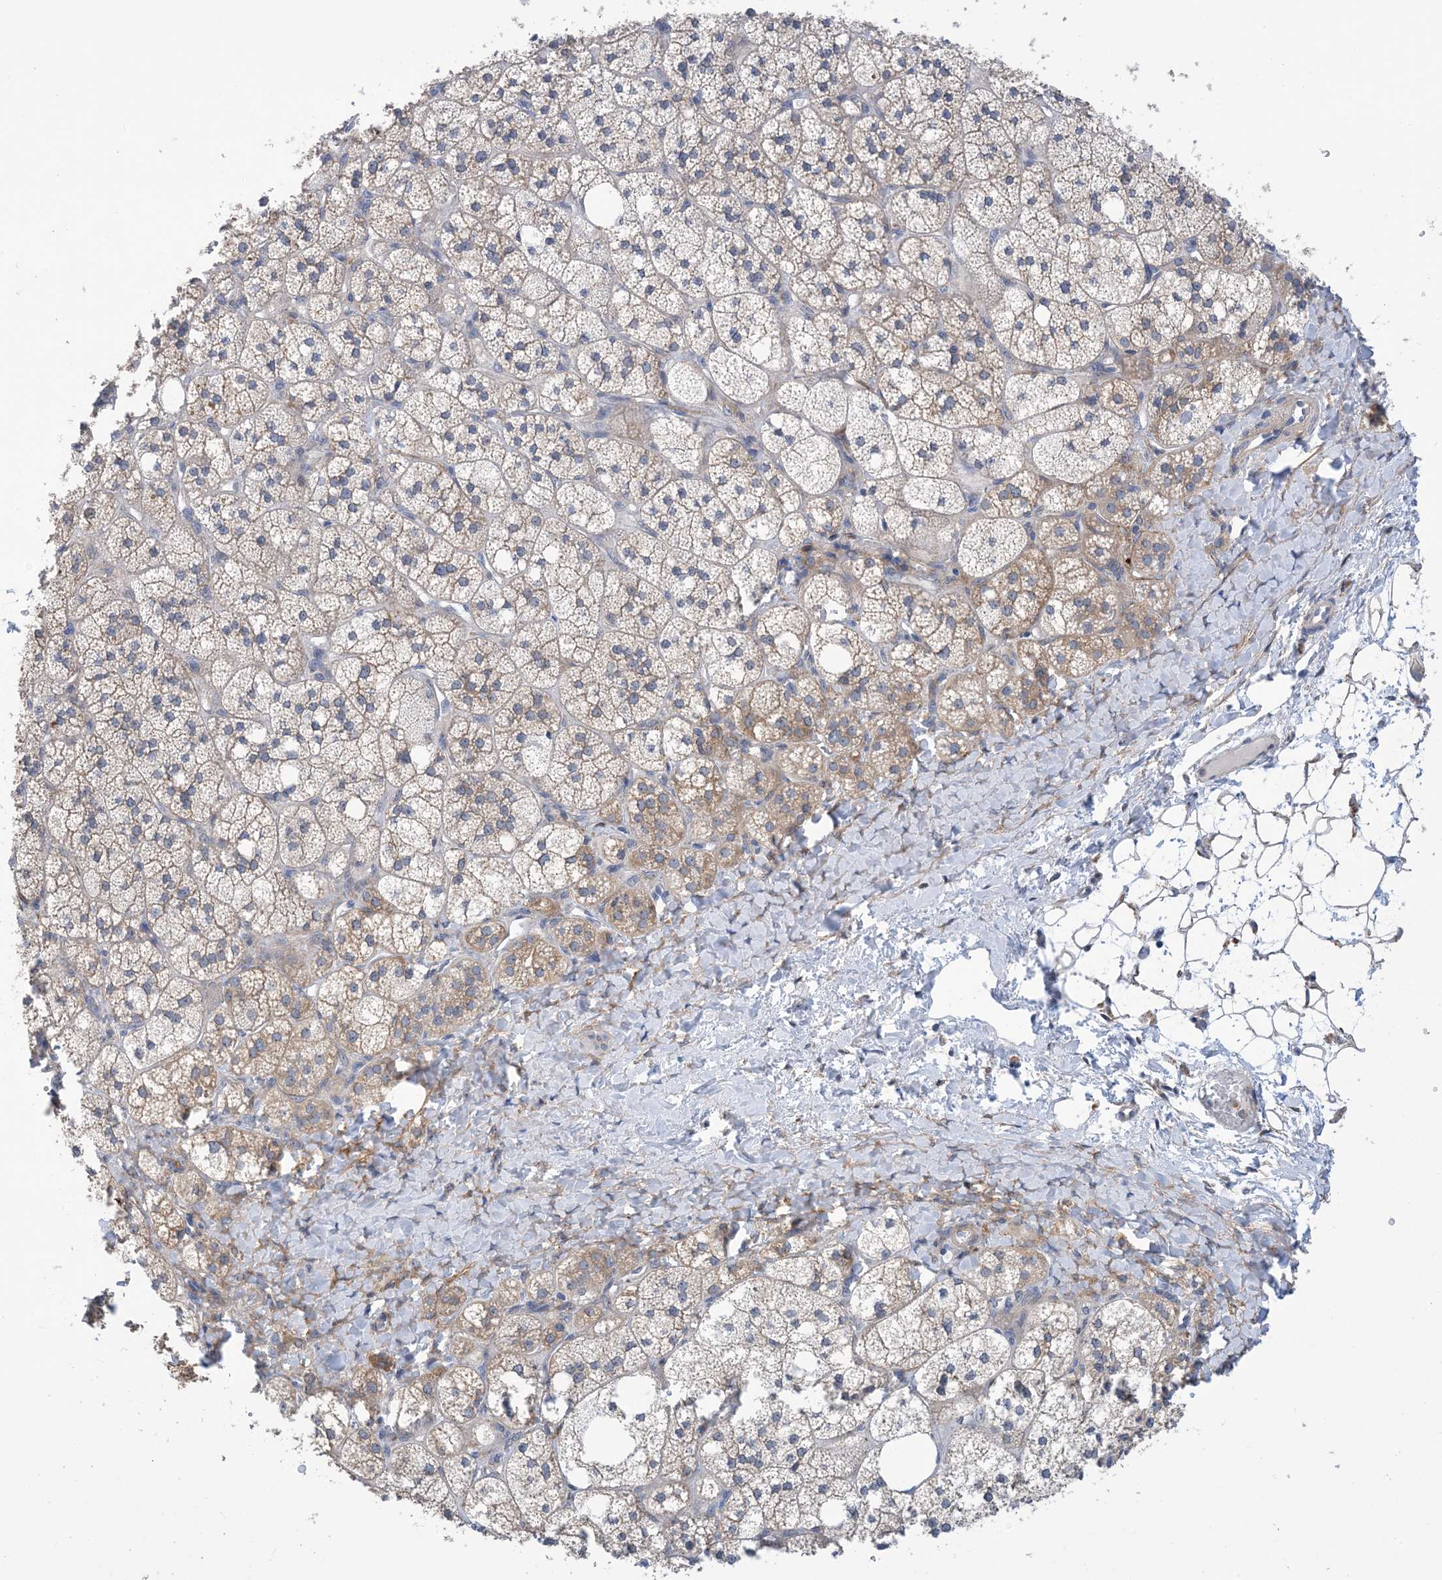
{"staining": {"intensity": "moderate", "quantity": "25%-75%", "location": "cytoplasmic/membranous"}, "tissue": "adrenal gland", "cell_type": "Glandular cells", "image_type": "normal", "snomed": [{"axis": "morphology", "description": "Normal tissue, NOS"}, {"axis": "topography", "description": "Adrenal gland"}], "caption": "Glandular cells exhibit medium levels of moderate cytoplasmic/membranous staining in approximately 25%-75% of cells in benign adrenal gland.", "gene": "EHBP1", "patient": {"sex": "male", "age": 61}}